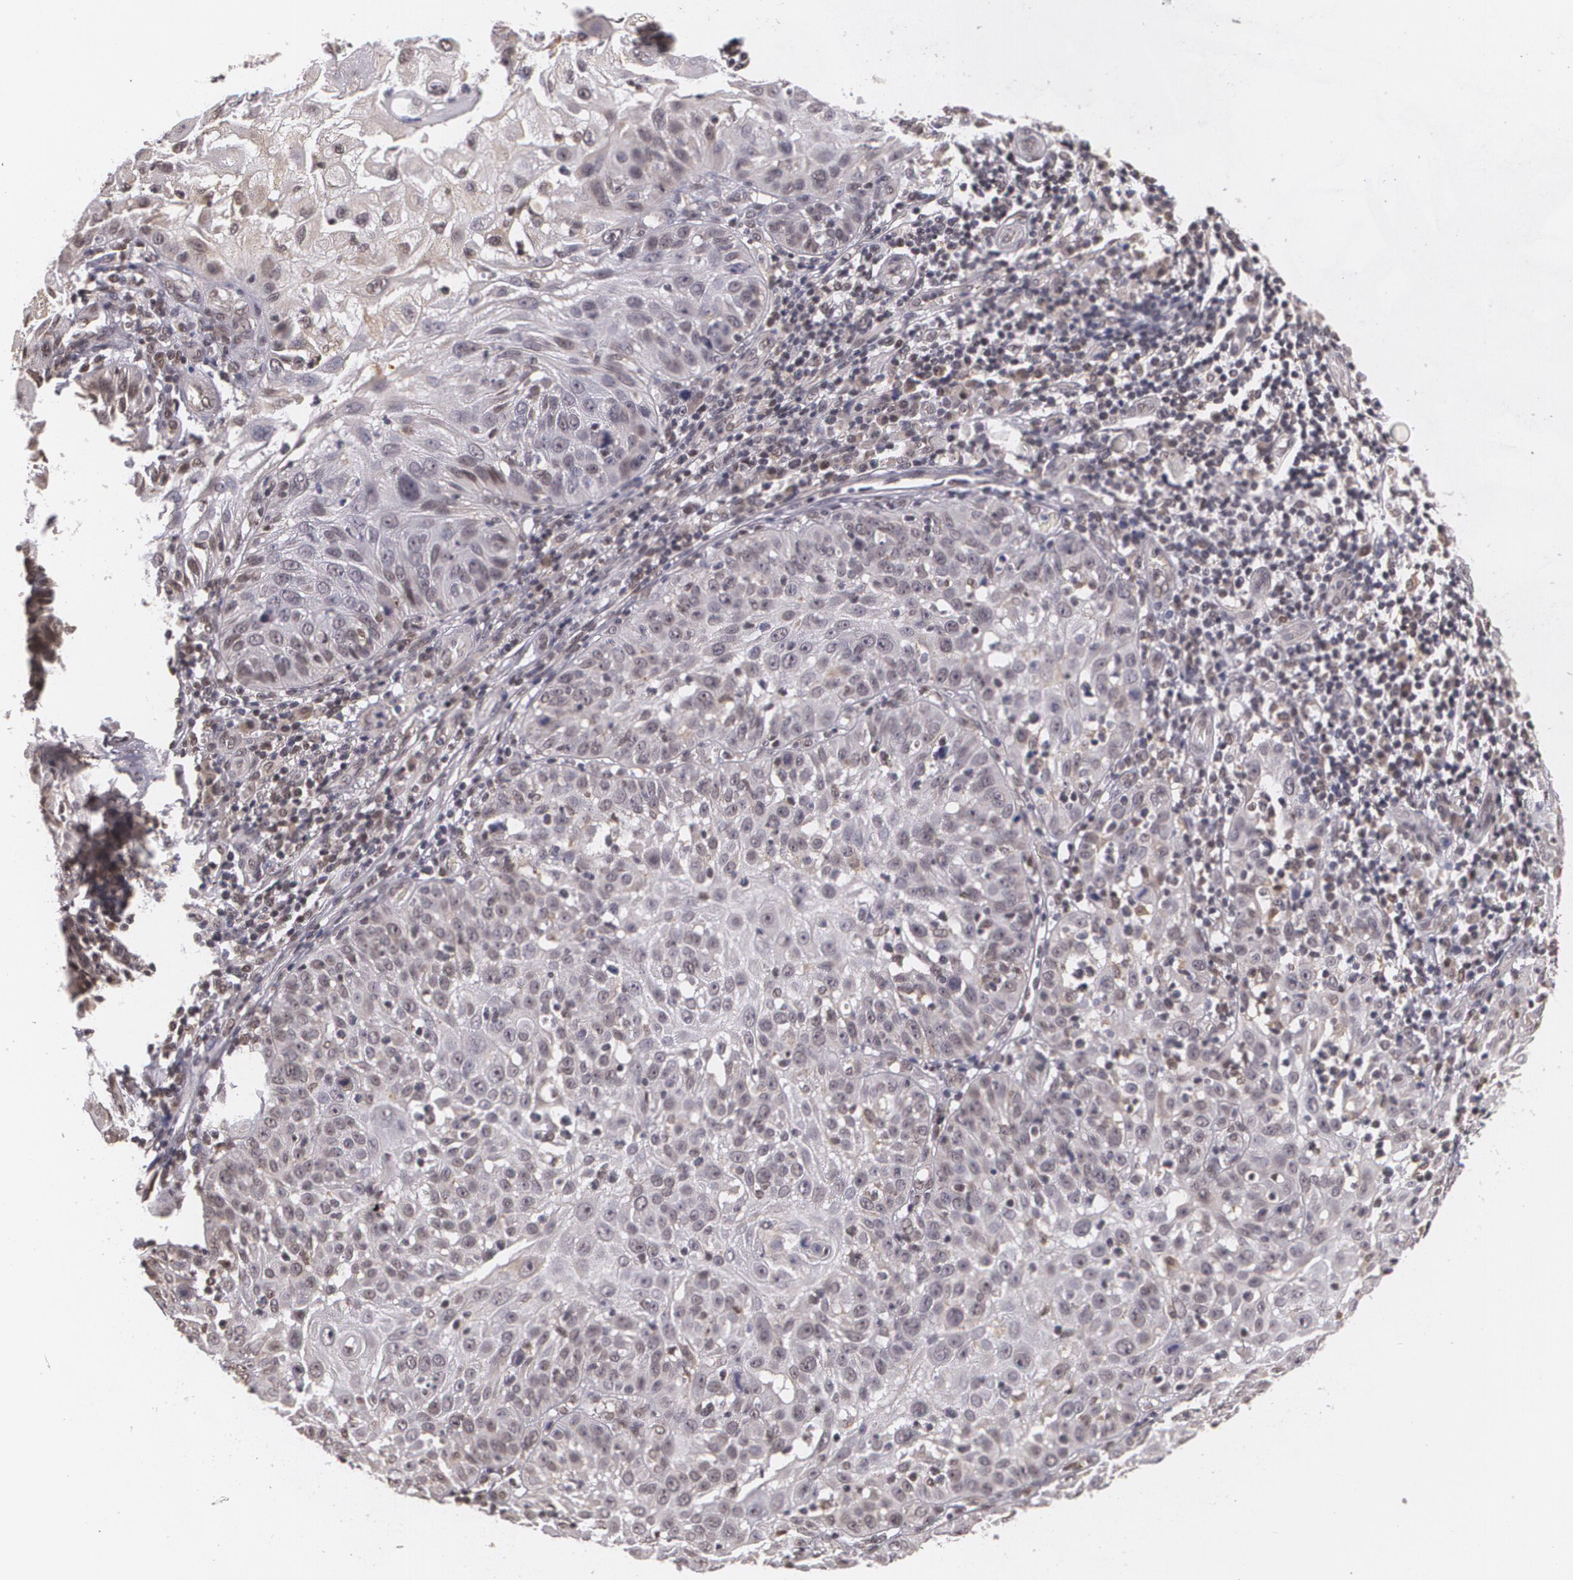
{"staining": {"intensity": "weak", "quantity": "<25%", "location": "nuclear"}, "tissue": "skin cancer", "cell_type": "Tumor cells", "image_type": "cancer", "snomed": [{"axis": "morphology", "description": "Squamous cell carcinoma, NOS"}, {"axis": "topography", "description": "Skin"}], "caption": "Tumor cells are negative for brown protein staining in squamous cell carcinoma (skin).", "gene": "ALX1", "patient": {"sex": "female", "age": 89}}